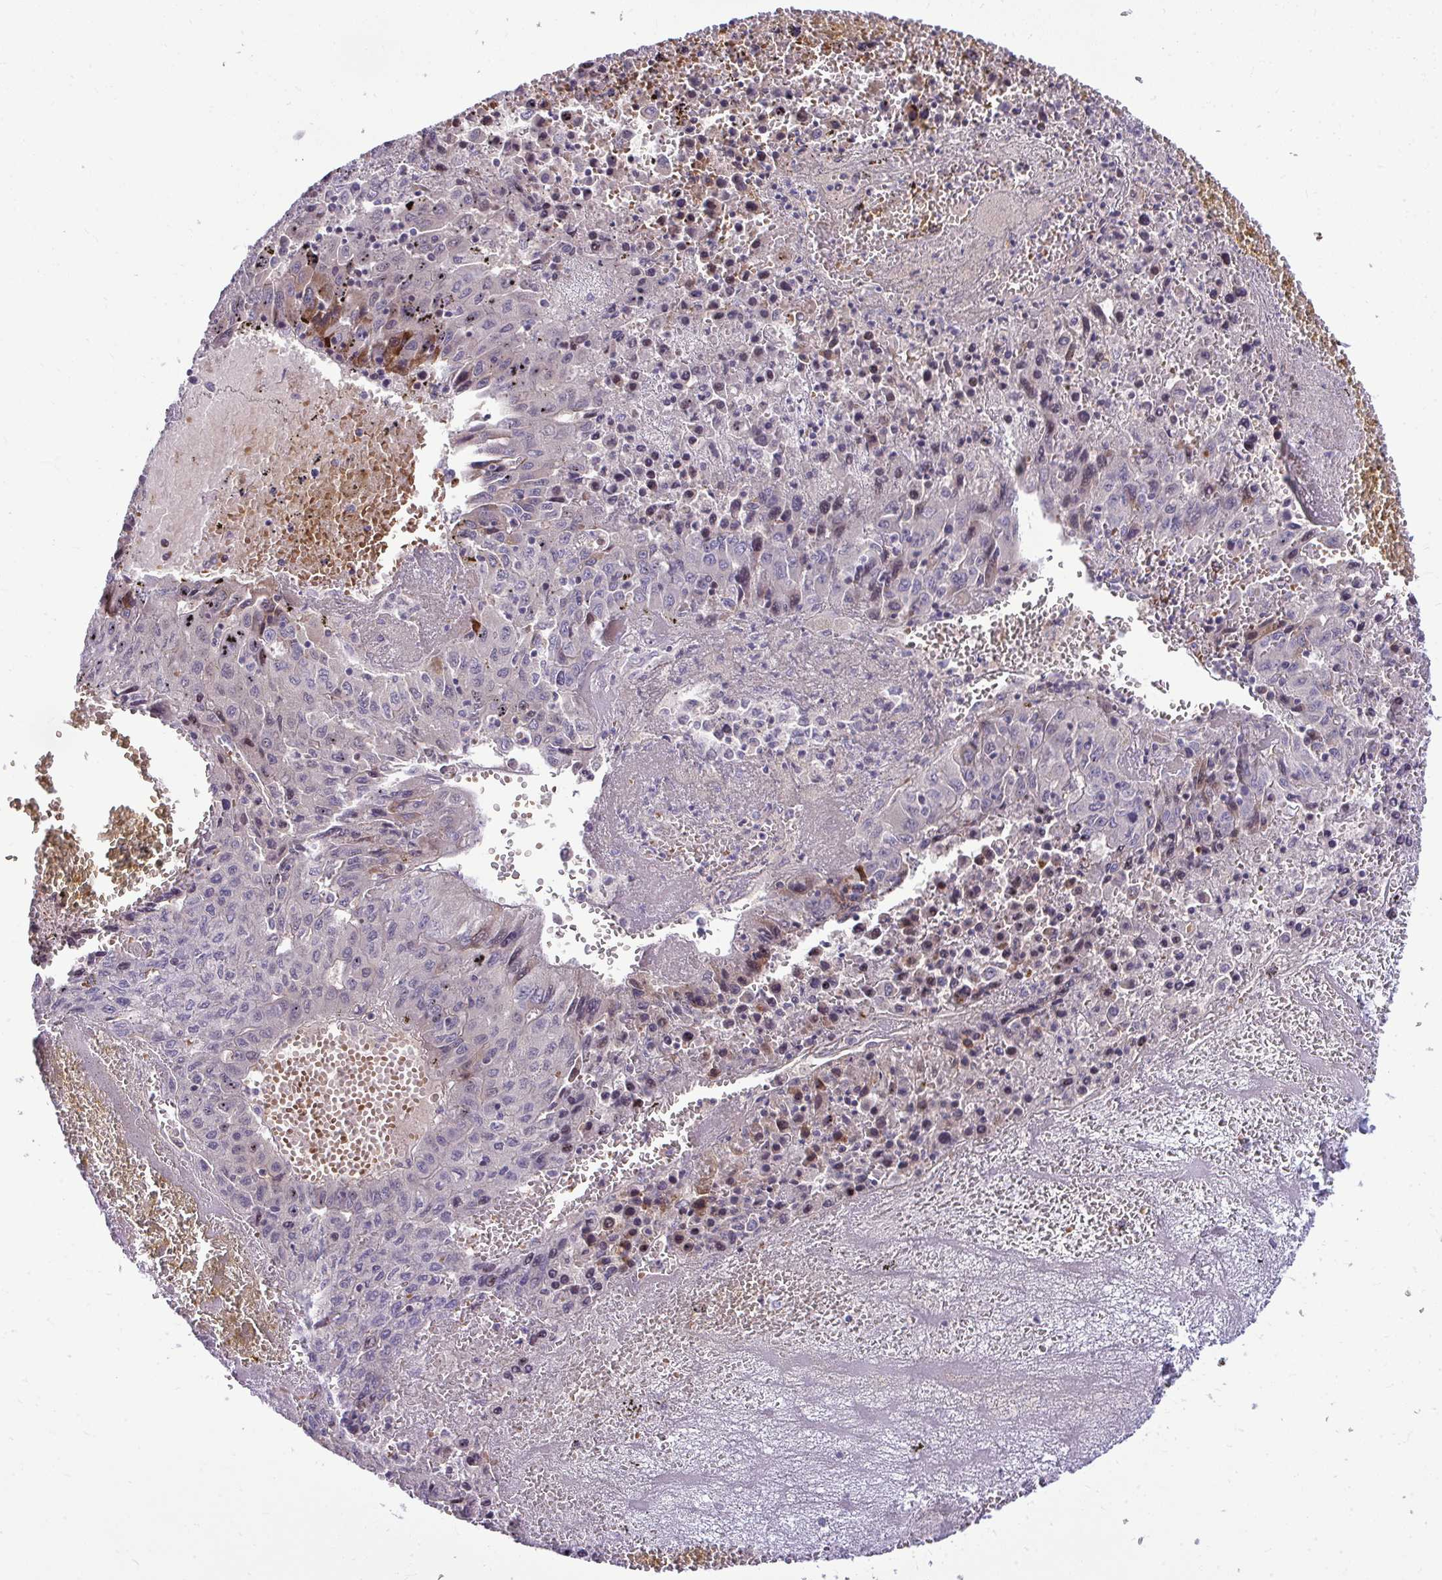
{"staining": {"intensity": "weak", "quantity": "<25%", "location": "cytoplasmic/membranous"}, "tissue": "liver cancer", "cell_type": "Tumor cells", "image_type": "cancer", "snomed": [{"axis": "morphology", "description": "Carcinoma, Hepatocellular, NOS"}, {"axis": "topography", "description": "Liver"}], "caption": "Immunohistochemistry of human liver hepatocellular carcinoma displays no expression in tumor cells.", "gene": "SLC14A1", "patient": {"sex": "female", "age": 53}}